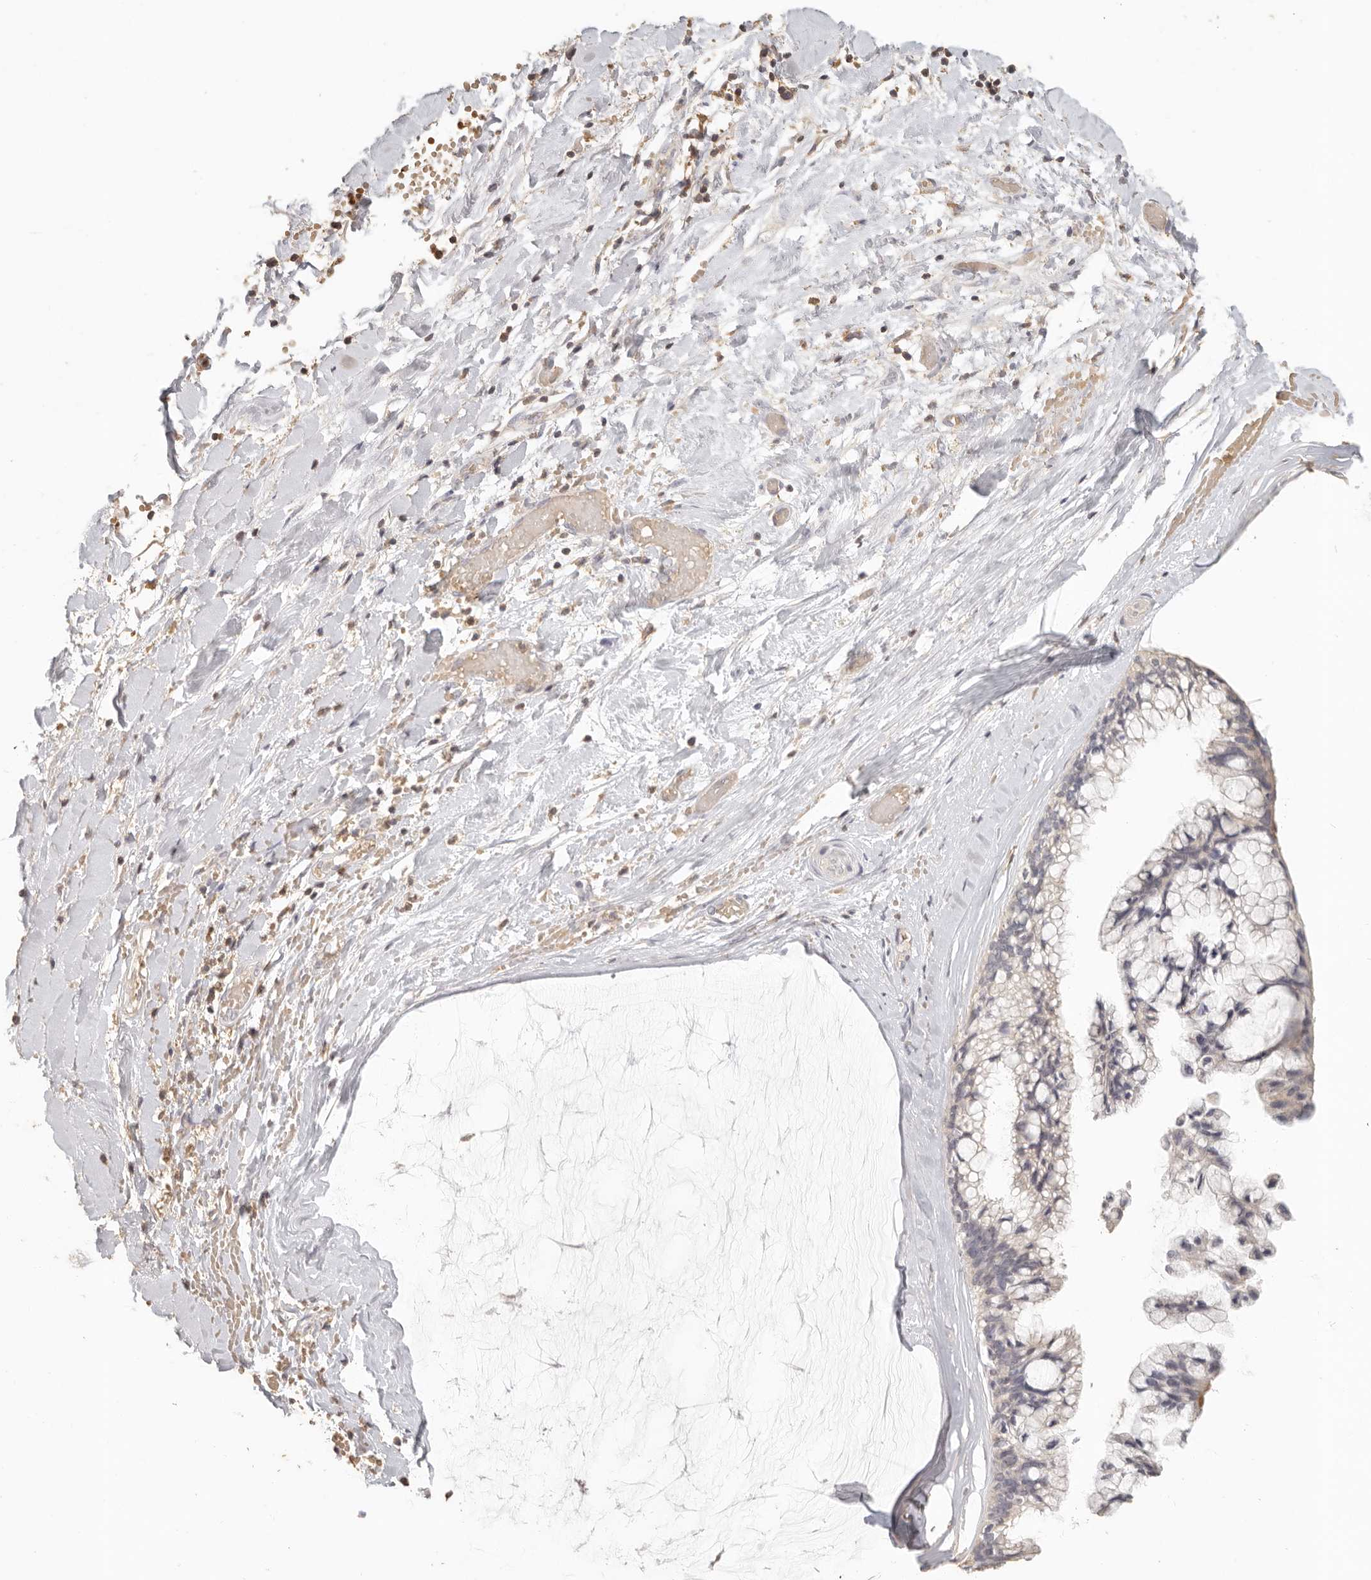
{"staining": {"intensity": "weak", "quantity": "<25%", "location": "cytoplasmic/membranous"}, "tissue": "ovarian cancer", "cell_type": "Tumor cells", "image_type": "cancer", "snomed": [{"axis": "morphology", "description": "Cystadenocarcinoma, mucinous, NOS"}, {"axis": "topography", "description": "Ovary"}], "caption": "High power microscopy micrograph of an immunohistochemistry (IHC) micrograph of mucinous cystadenocarcinoma (ovarian), revealing no significant expression in tumor cells.", "gene": "CSK", "patient": {"sex": "female", "age": 39}}